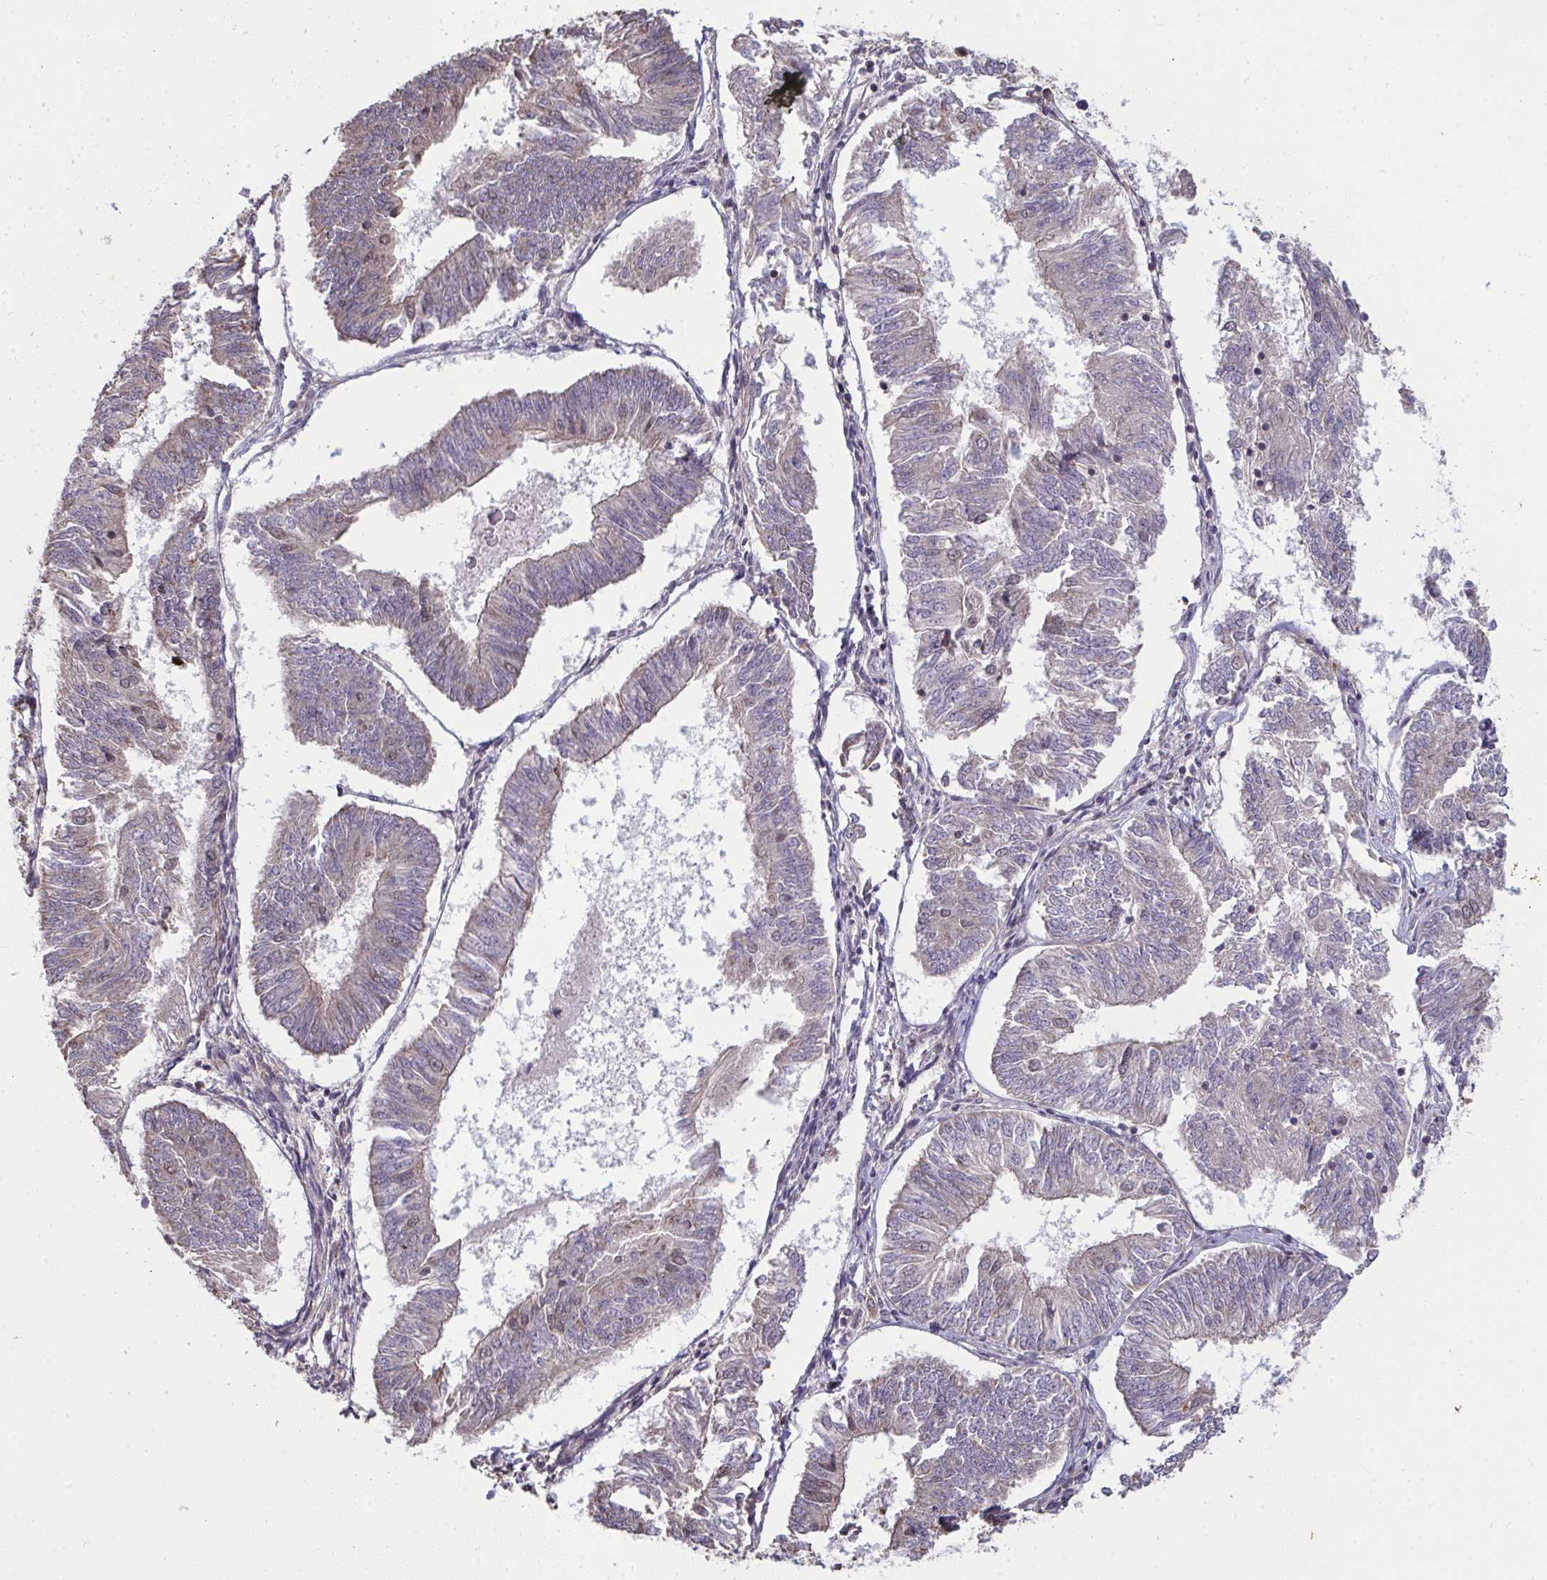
{"staining": {"intensity": "weak", "quantity": "<25%", "location": "cytoplasmic/membranous"}, "tissue": "endometrial cancer", "cell_type": "Tumor cells", "image_type": "cancer", "snomed": [{"axis": "morphology", "description": "Adenocarcinoma, NOS"}, {"axis": "topography", "description": "Endometrium"}], "caption": "DAB (3,3'-diaminobenzidine) immunohistochemical staining of human endometrial cancer displays no significant staining in tumor cells.", "gene": "SAP30", "patient": {"sex": "female", "age": 58}}